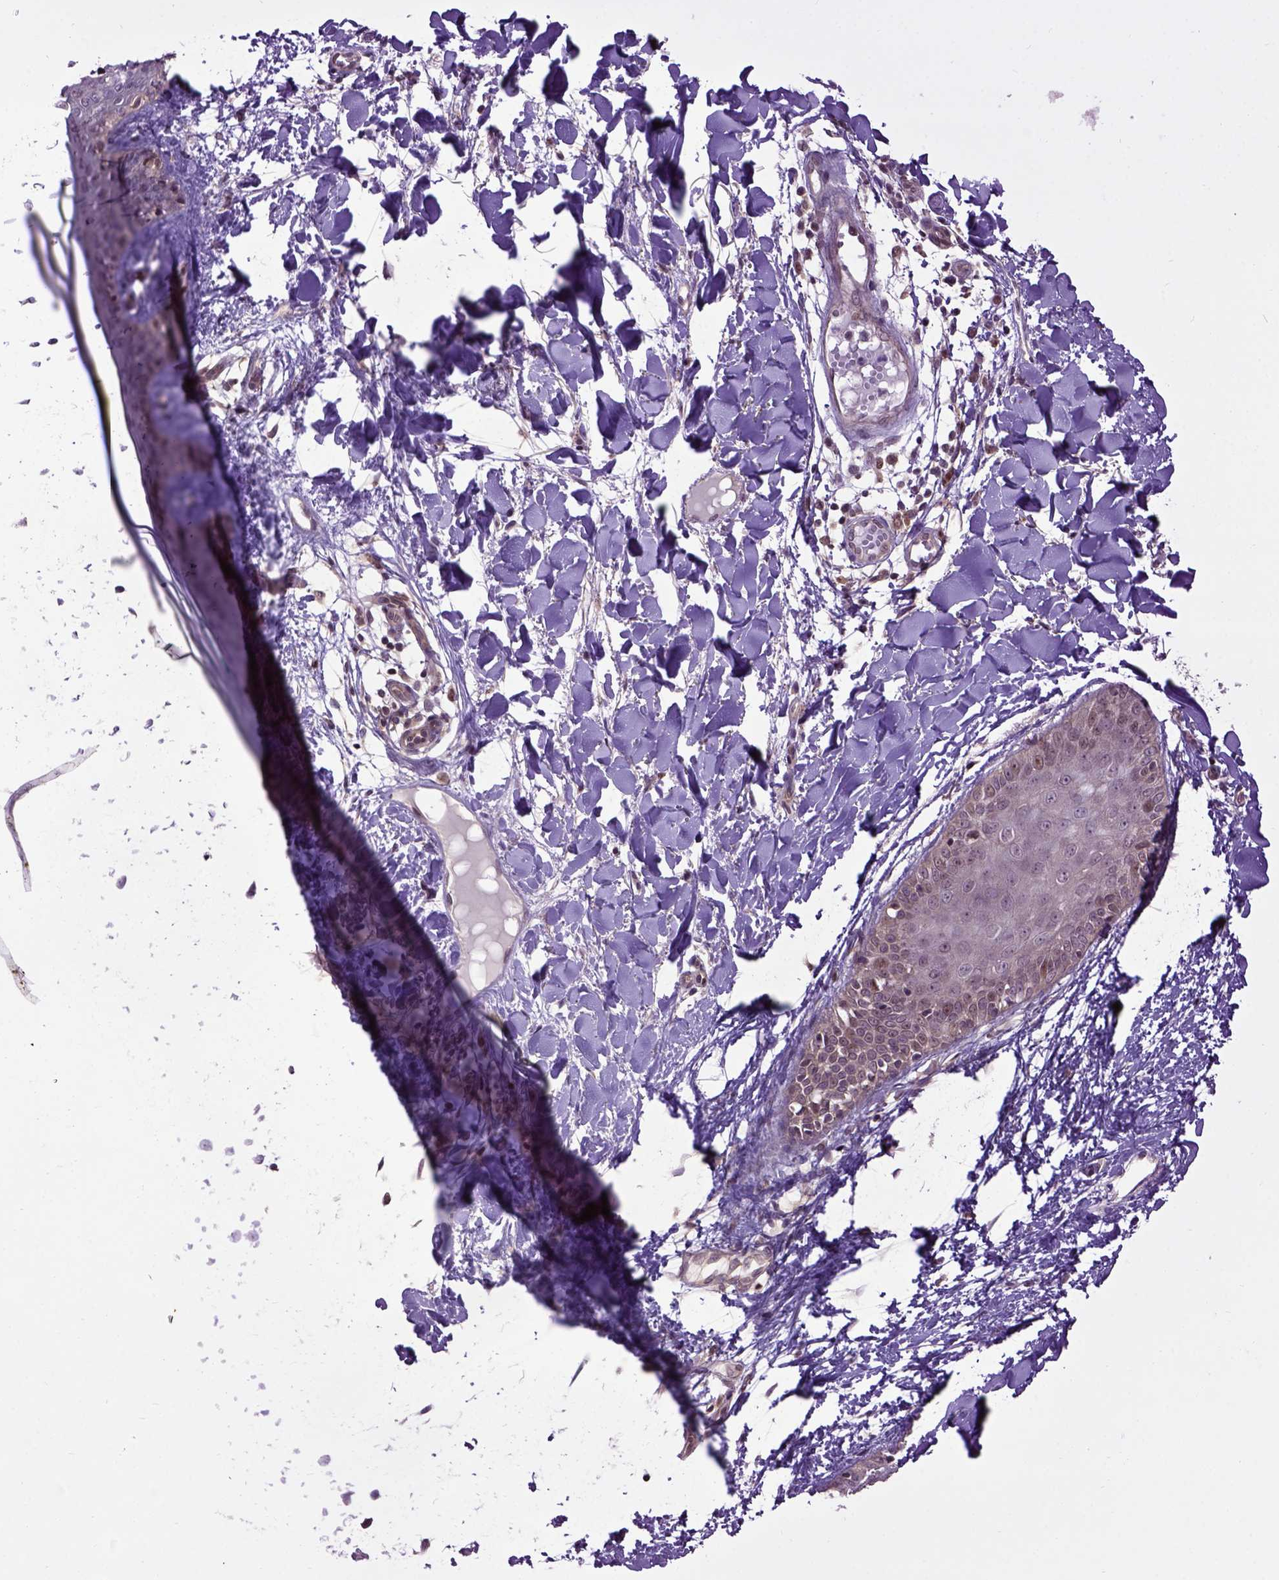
{"staining": {"intensity": "moderate", "quantity": ">75%", "location": "cytoplasmic/membranous"}, "tissue": "skin", "cell_type": "Fibroblasts", "image_type": "normal", "snomed": [{"axis": "morphology", "description": "Normal tissue, NOS"}, {"axis": "topography", "description": "Skin"}], "caption": "An image of human skin stained for a protein displays moderate cytoplasmic/membranous brown staining in fibroblasts. The staining was performed using DAB, with brown indicating positive protein expression. Nuclei are stained blue with hematoxylin.", "gene": "WDR48", "patient": {"sex": "female", "age": 34}}